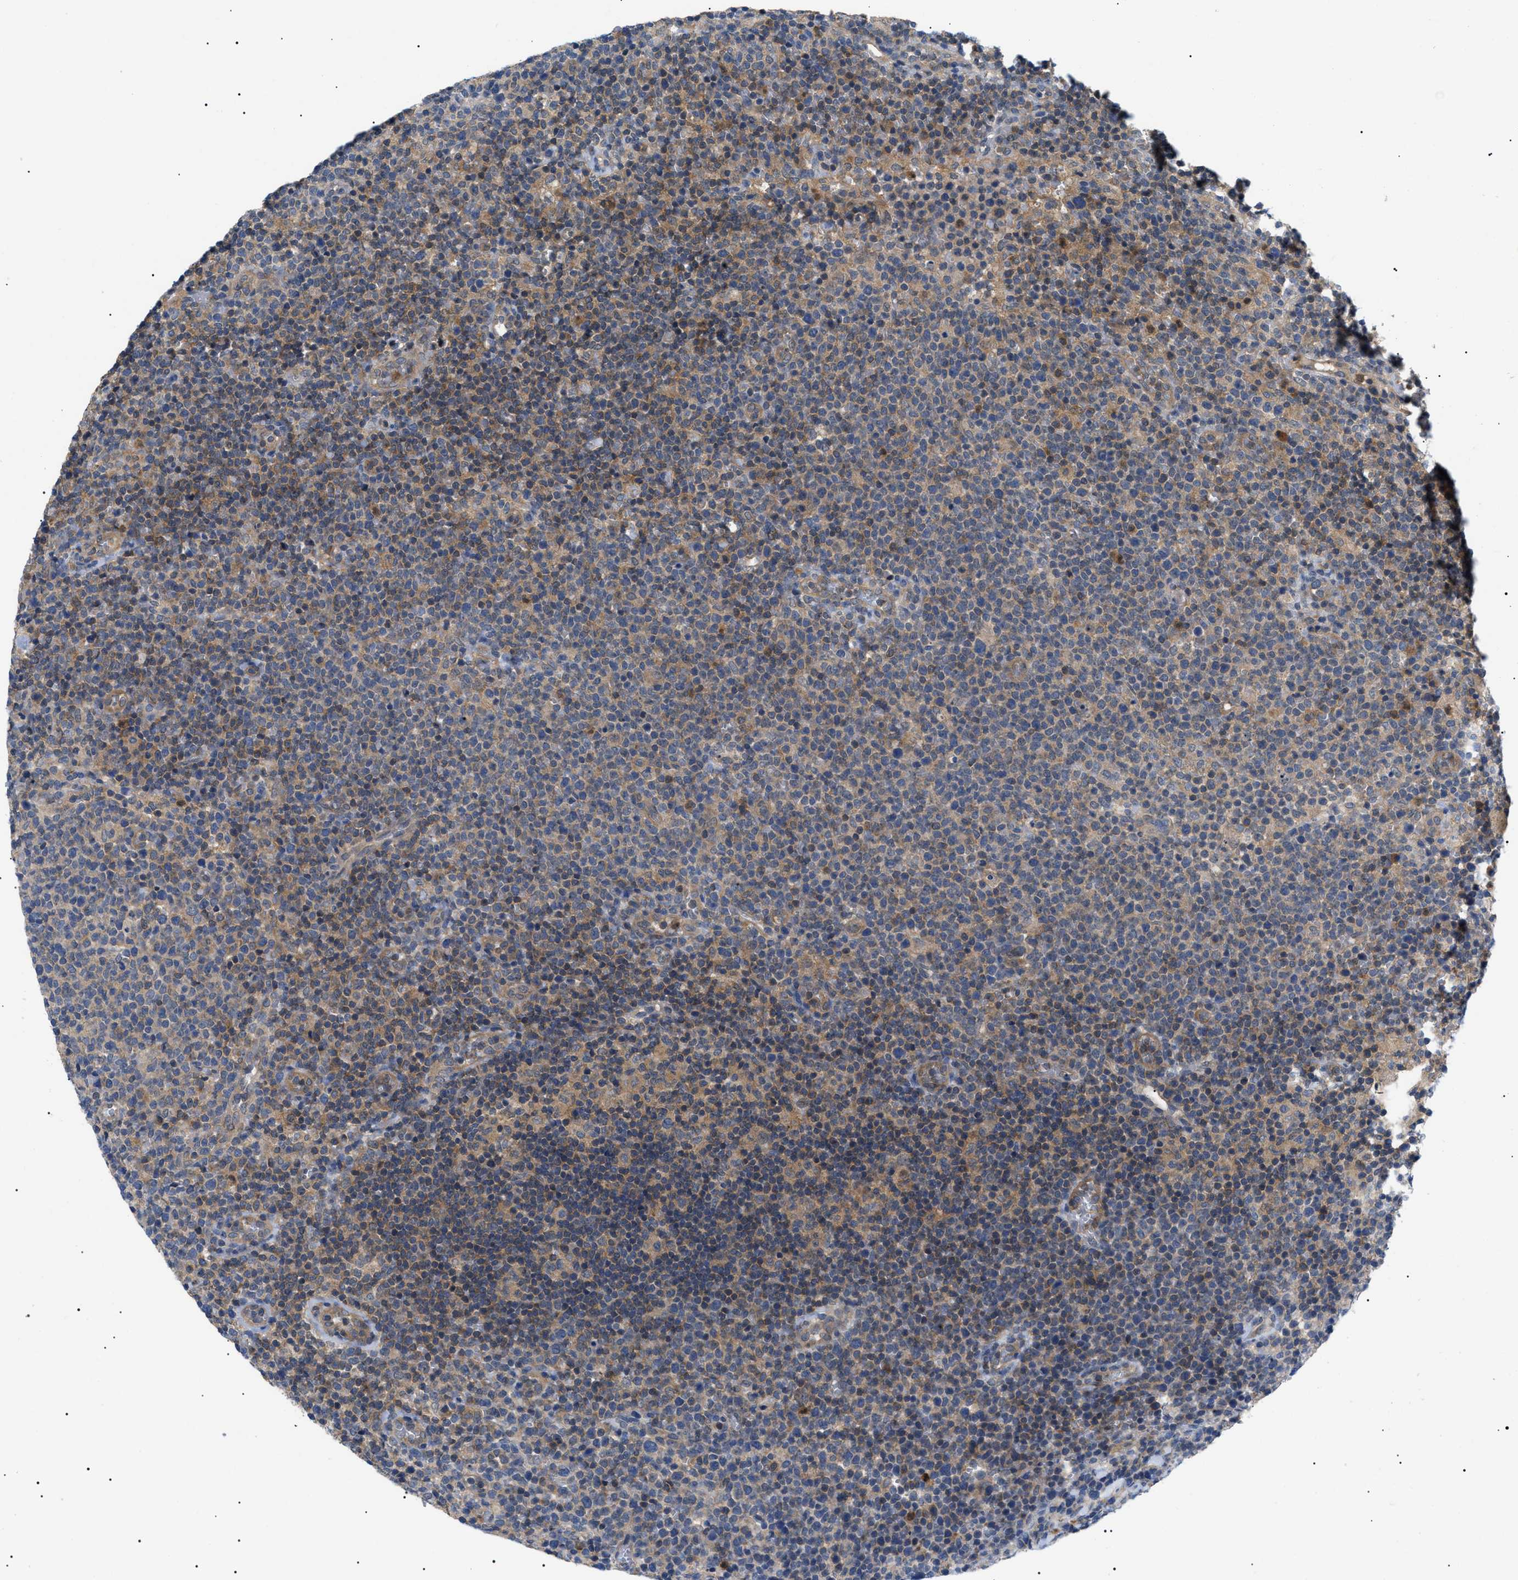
{"staining": {"intensity": "weak", "quantity": ">75%", "location": "cytoplasmic/membranous"}, "tissue": "lymphoma", "cell_type": "Tumor cells", "image_type": "cancer", "snomed": [{"axis": "morphology", "description": "Malignant lymphoma, non-Hodgkin's type, High grade"}, {"axis": "topography", "description": "Lymph node"}], "caption": "Malignant lymphoma, non-Hodgkin's type (high-grade) stained with a brown dye demonstrates weak cytoplasmic/membranous positive staining in about >75% of tumor cells.", "gene": "RIPK1", "patient": {"sex": "male", "age": 61}}